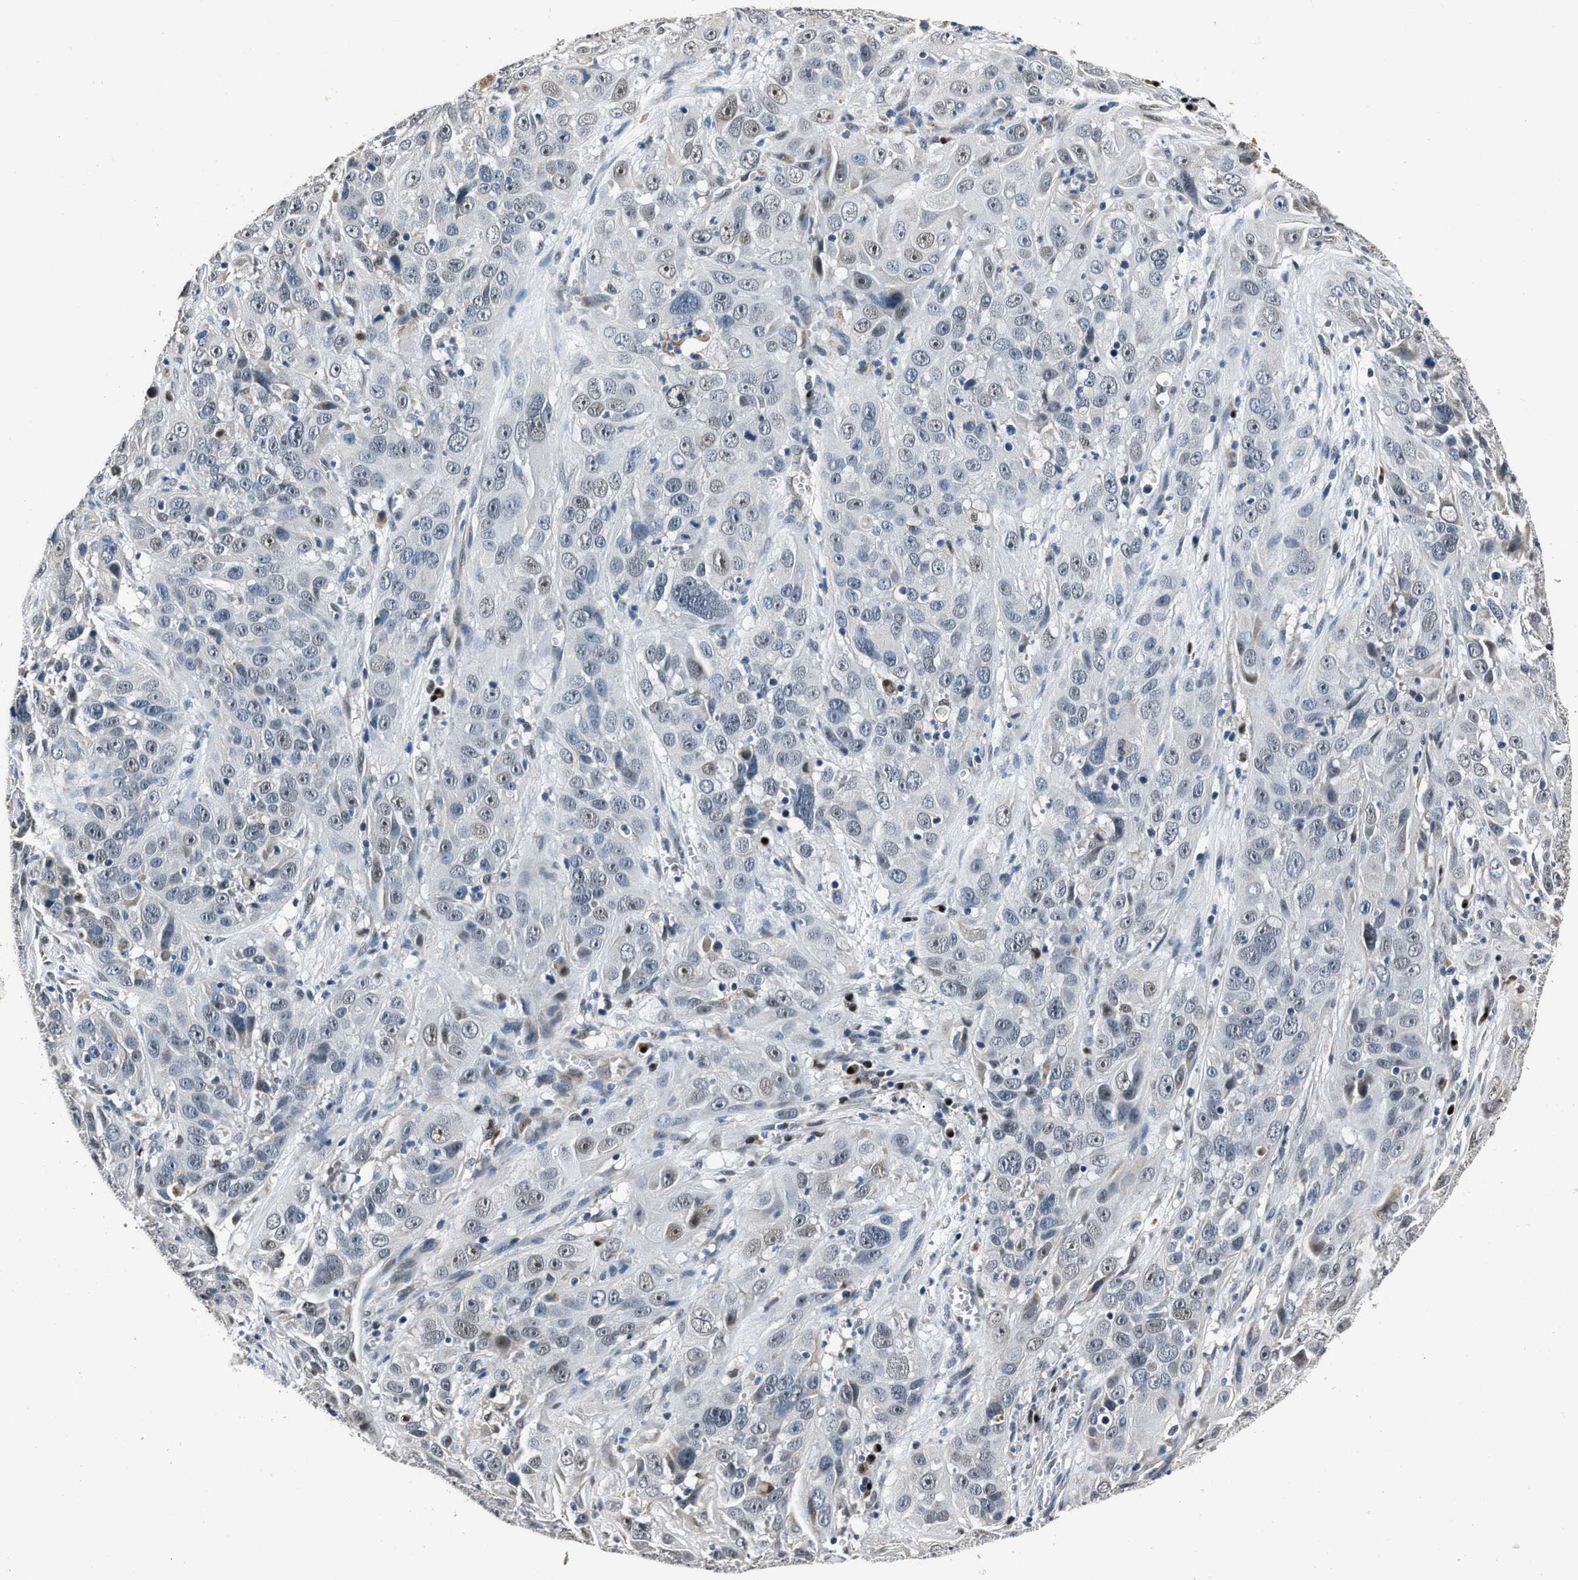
{"staining": {"intensity": "negative", "quantity": "none", "location": "none"}, "tissue": "cervical cancer", "cell_type": "Tumor cells", "image_type": "cancer", "snomed": [{"axis": "morphology", "description": "Squamous cell carcinoma, NOS"}, {"axis": "topography", "description": "Cervix"}], "caption": "IHC micrograph of cervical cancer stained for a protein (brown), which shows no staining in tumor cells.", "gene": "NSUN5", "patient": {"sex": "female", "age": 32}}